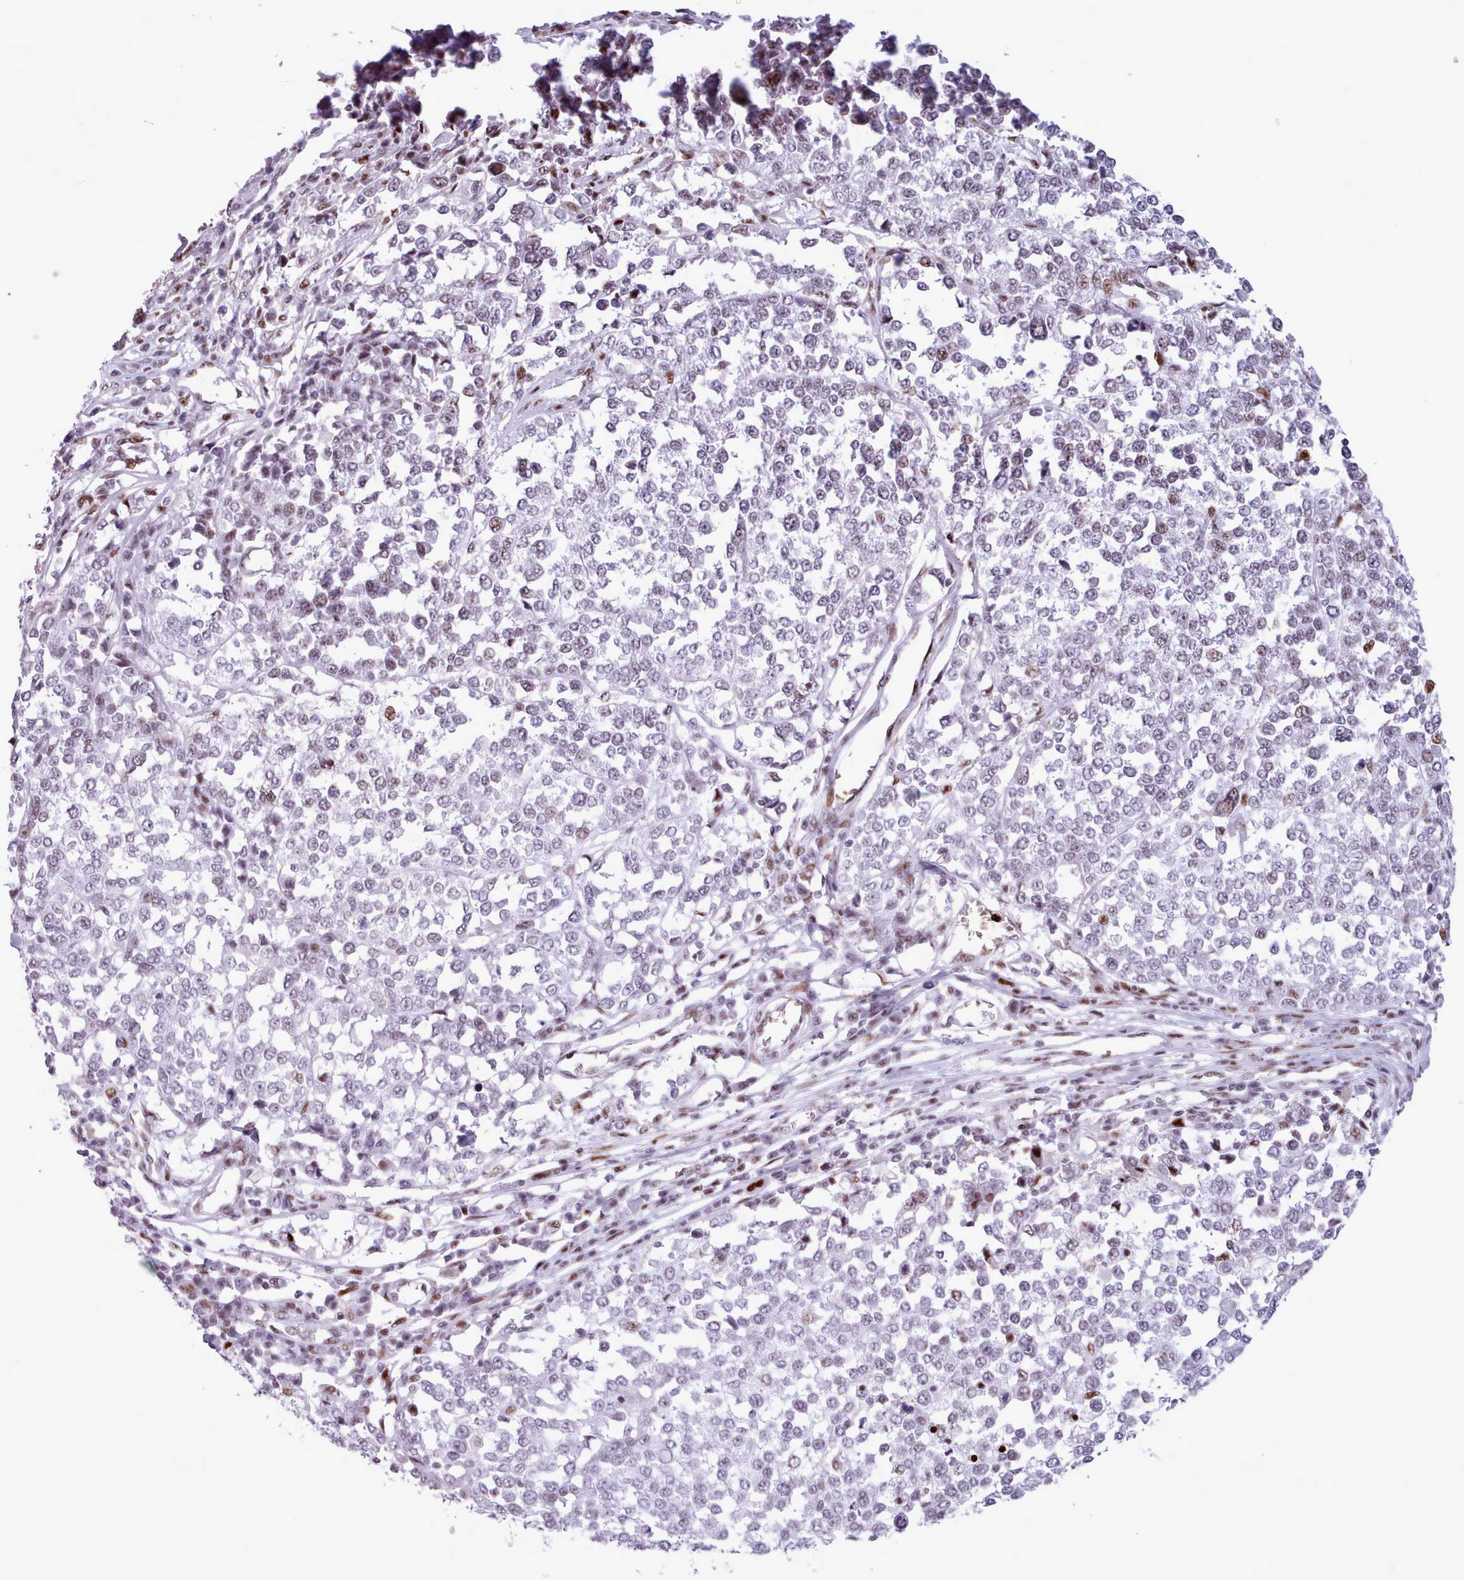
{"staining": {"intensity": "weak", "quantity": "25%-75%", "location": "nuclear"}, "tissue": "melanoma", "cell_type": "Tumor cells", "image_type": "cancer", "snomed": [{"axis": "morphology", "description": "Malignant melanoma, Metastatic site"}, {"axis": "topography", "description": "Lymph node"}], "caption": "Malignant melanoma (metastatic site) stained for a protein (brown) exhibits weak nuclear positive expression in about 25%-75% of tumor cells.", "gene": "SRSF4", "patient": {"sex": "male", "age": 44}}